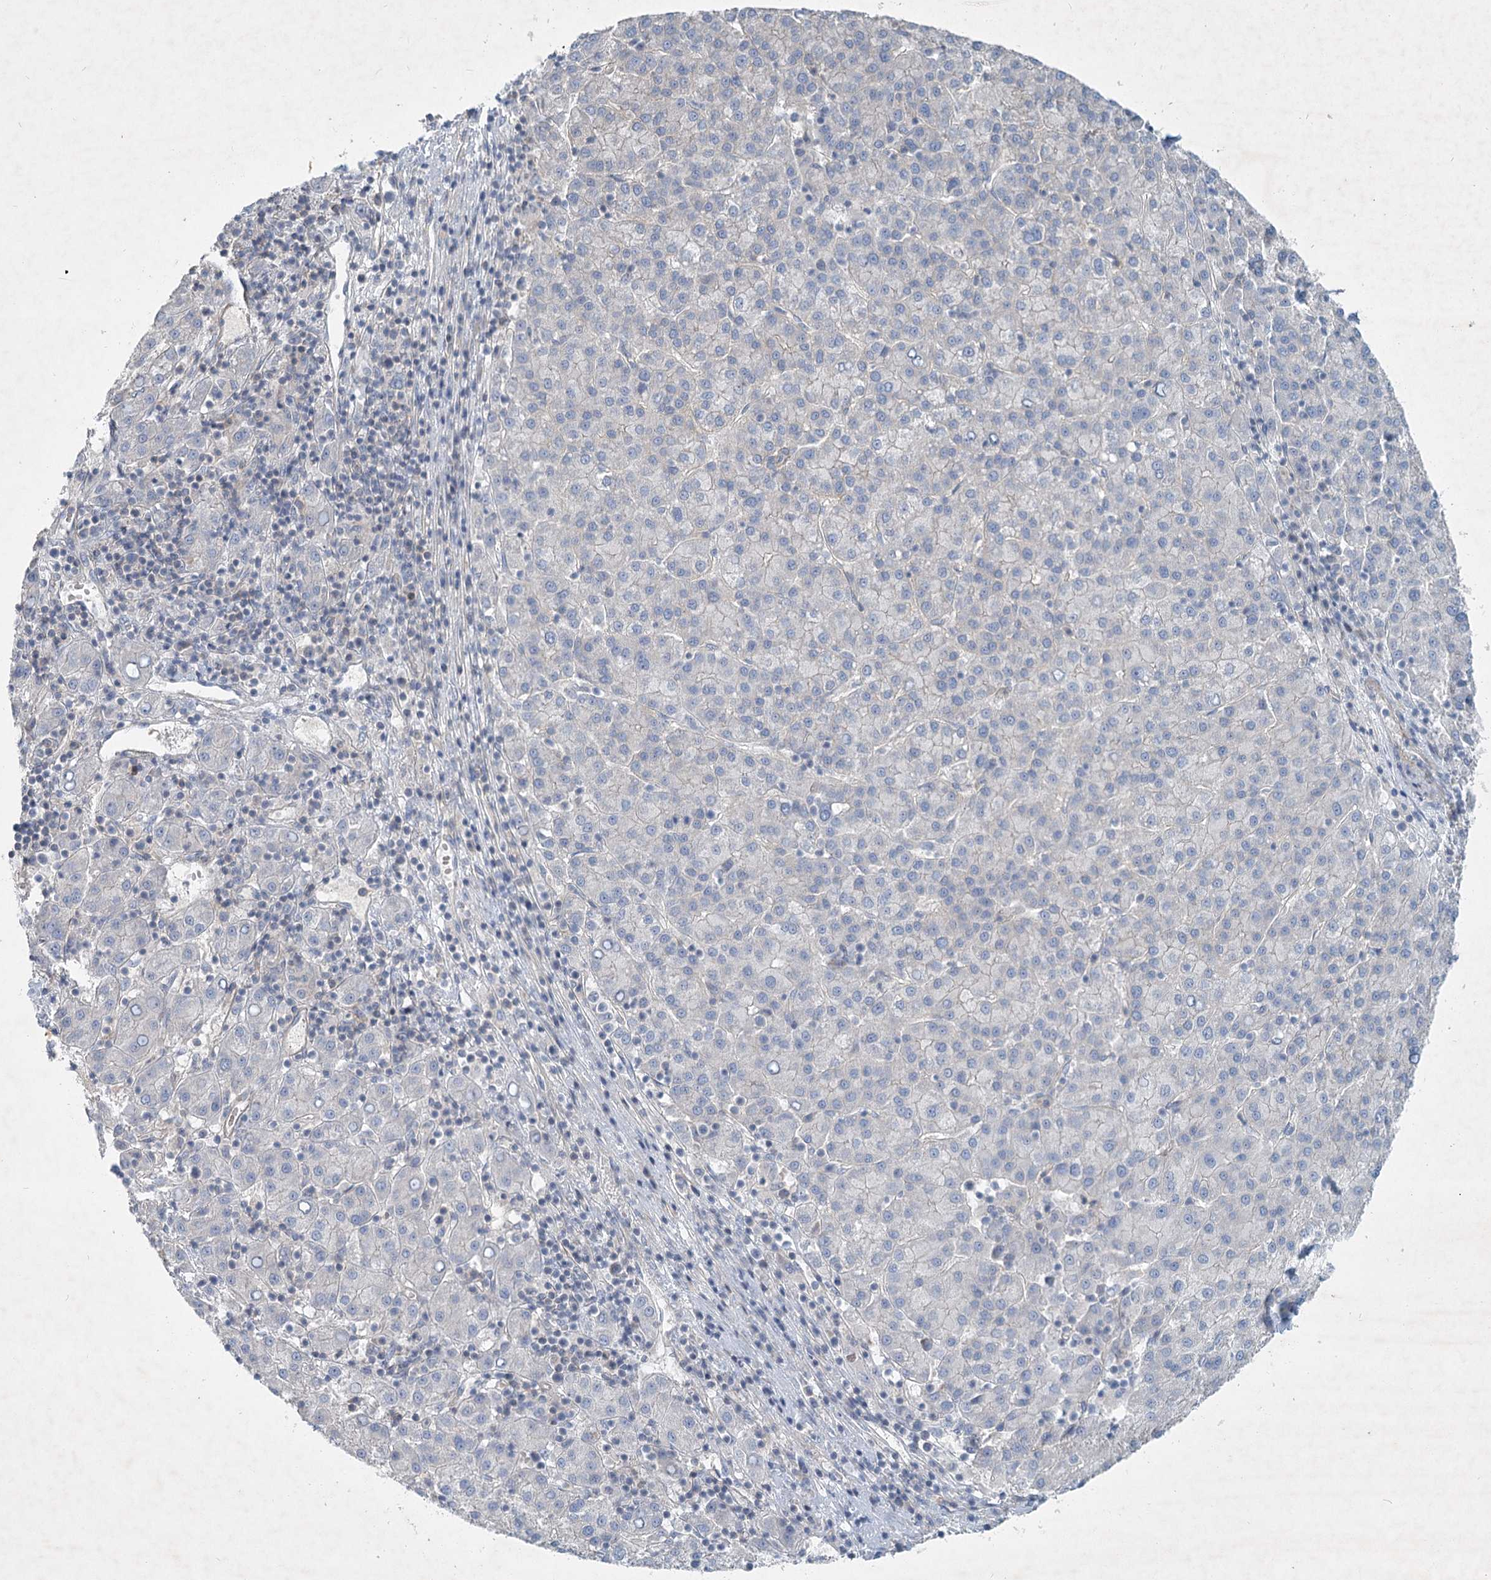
{"staining": {"intensity": "negative", "quantity": "none", "location": "none"}, "tissue": "liver cancer", "cell_type": "Tumor cells", "image_type": "cancer", "snomed": [{"axis": "morphology", "description": "Carcinoma, Hepatocellular, NOS"}, {"axis": "topography", "description": "Liver"}], "caption": "Immunohistochemical staining of hepatocellular carcinoma (liver) exhibits no significant expression in tumor cells.", "gene": "DNMBP", "patient": {"sex": "female", "age": 58}}